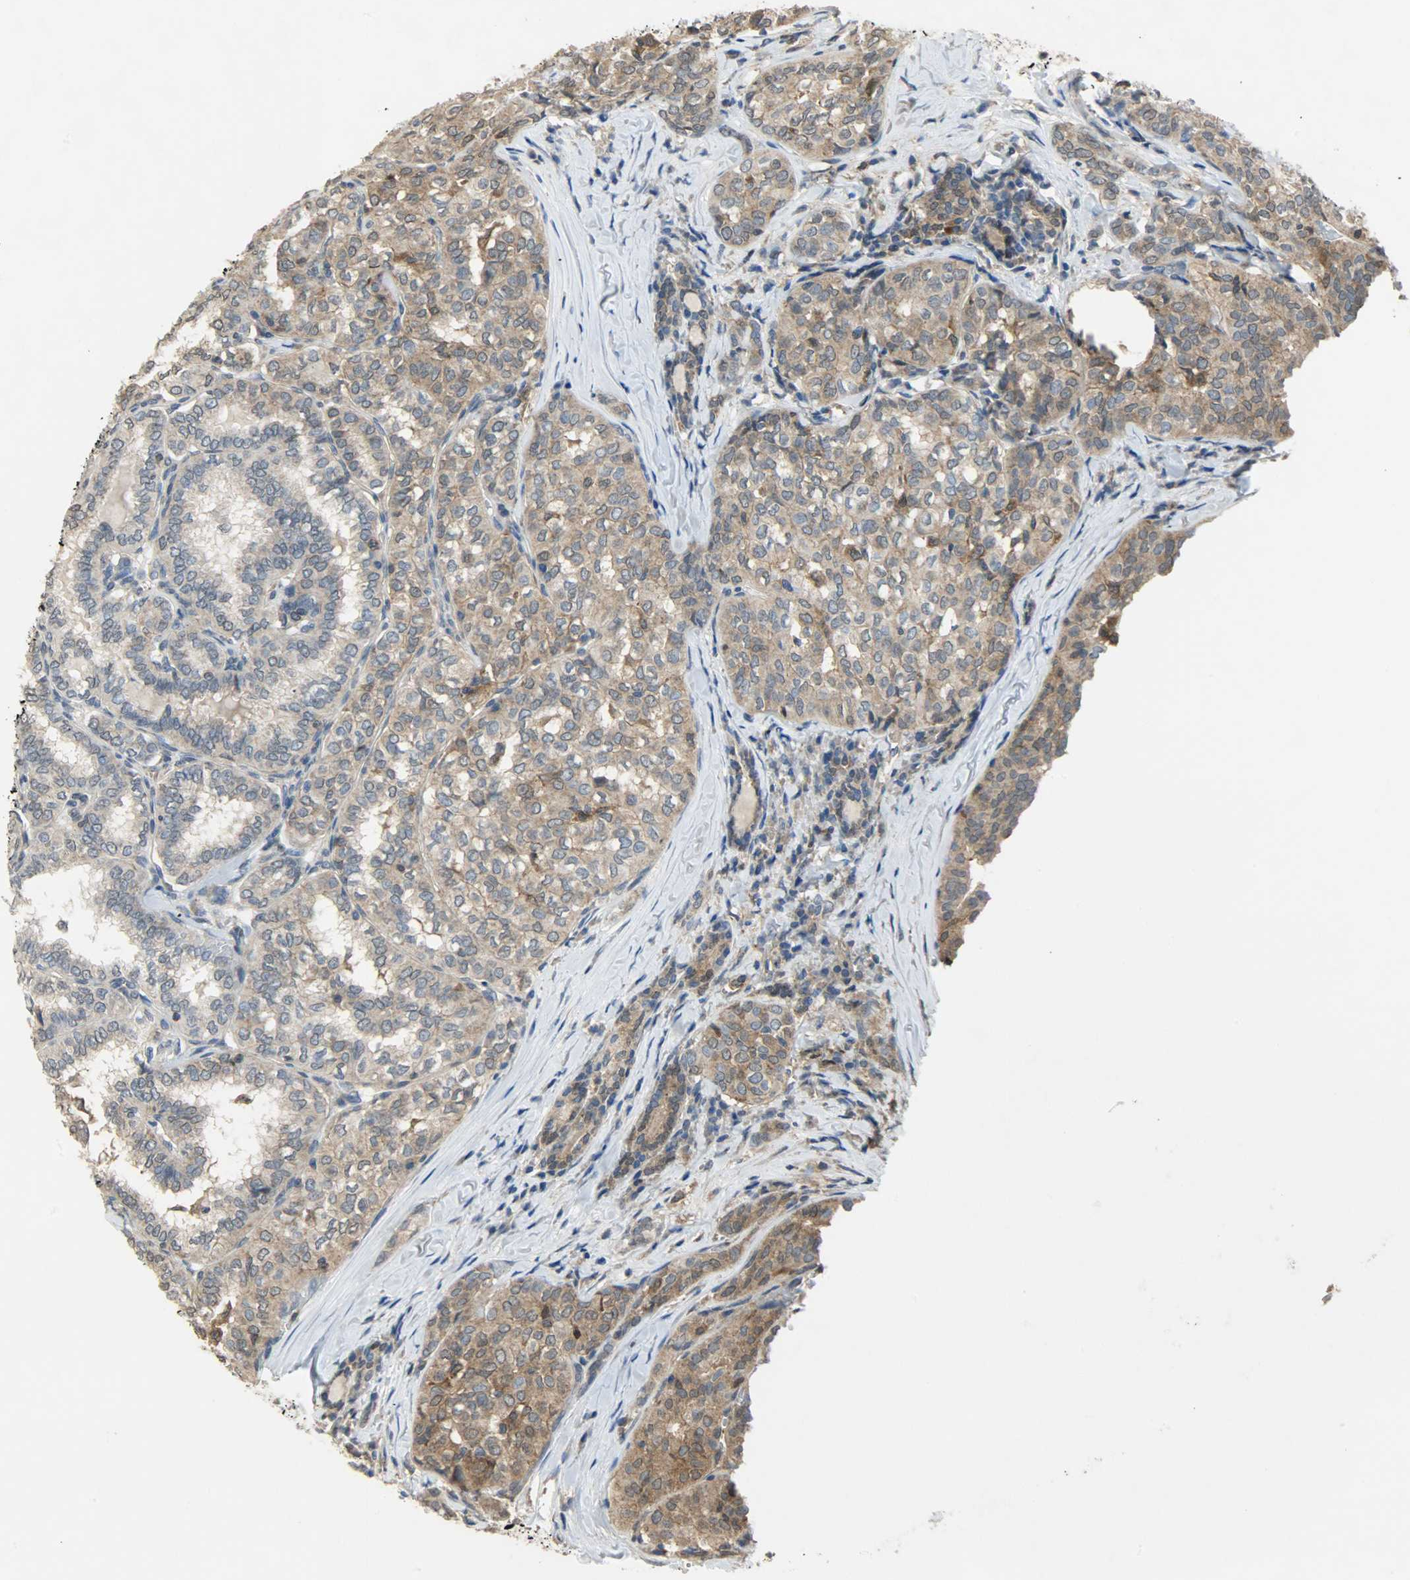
{"staining": {"intensity": "moderate", "quantity": ">75%", "location": "cytoplasmic/membranous"}, "tissue": "thyroid cancer", "cell_type": "Tumor cells", "image_type": "cancer", "snomed": [{"axis": "morphology", "description": "Papillary adenocarcinoma, NOS"}, {"axis": "topography", "description": "Thyroid gland"}], "caption": "The histopathology image displays immunohistochemical staining of thyroid cancer. There is moderate cytoplasmic/membranous expression is identified in about >75% of tumor cells.", "gene": "TRIM21", "patient": {"sex": "female", "age": 30}}